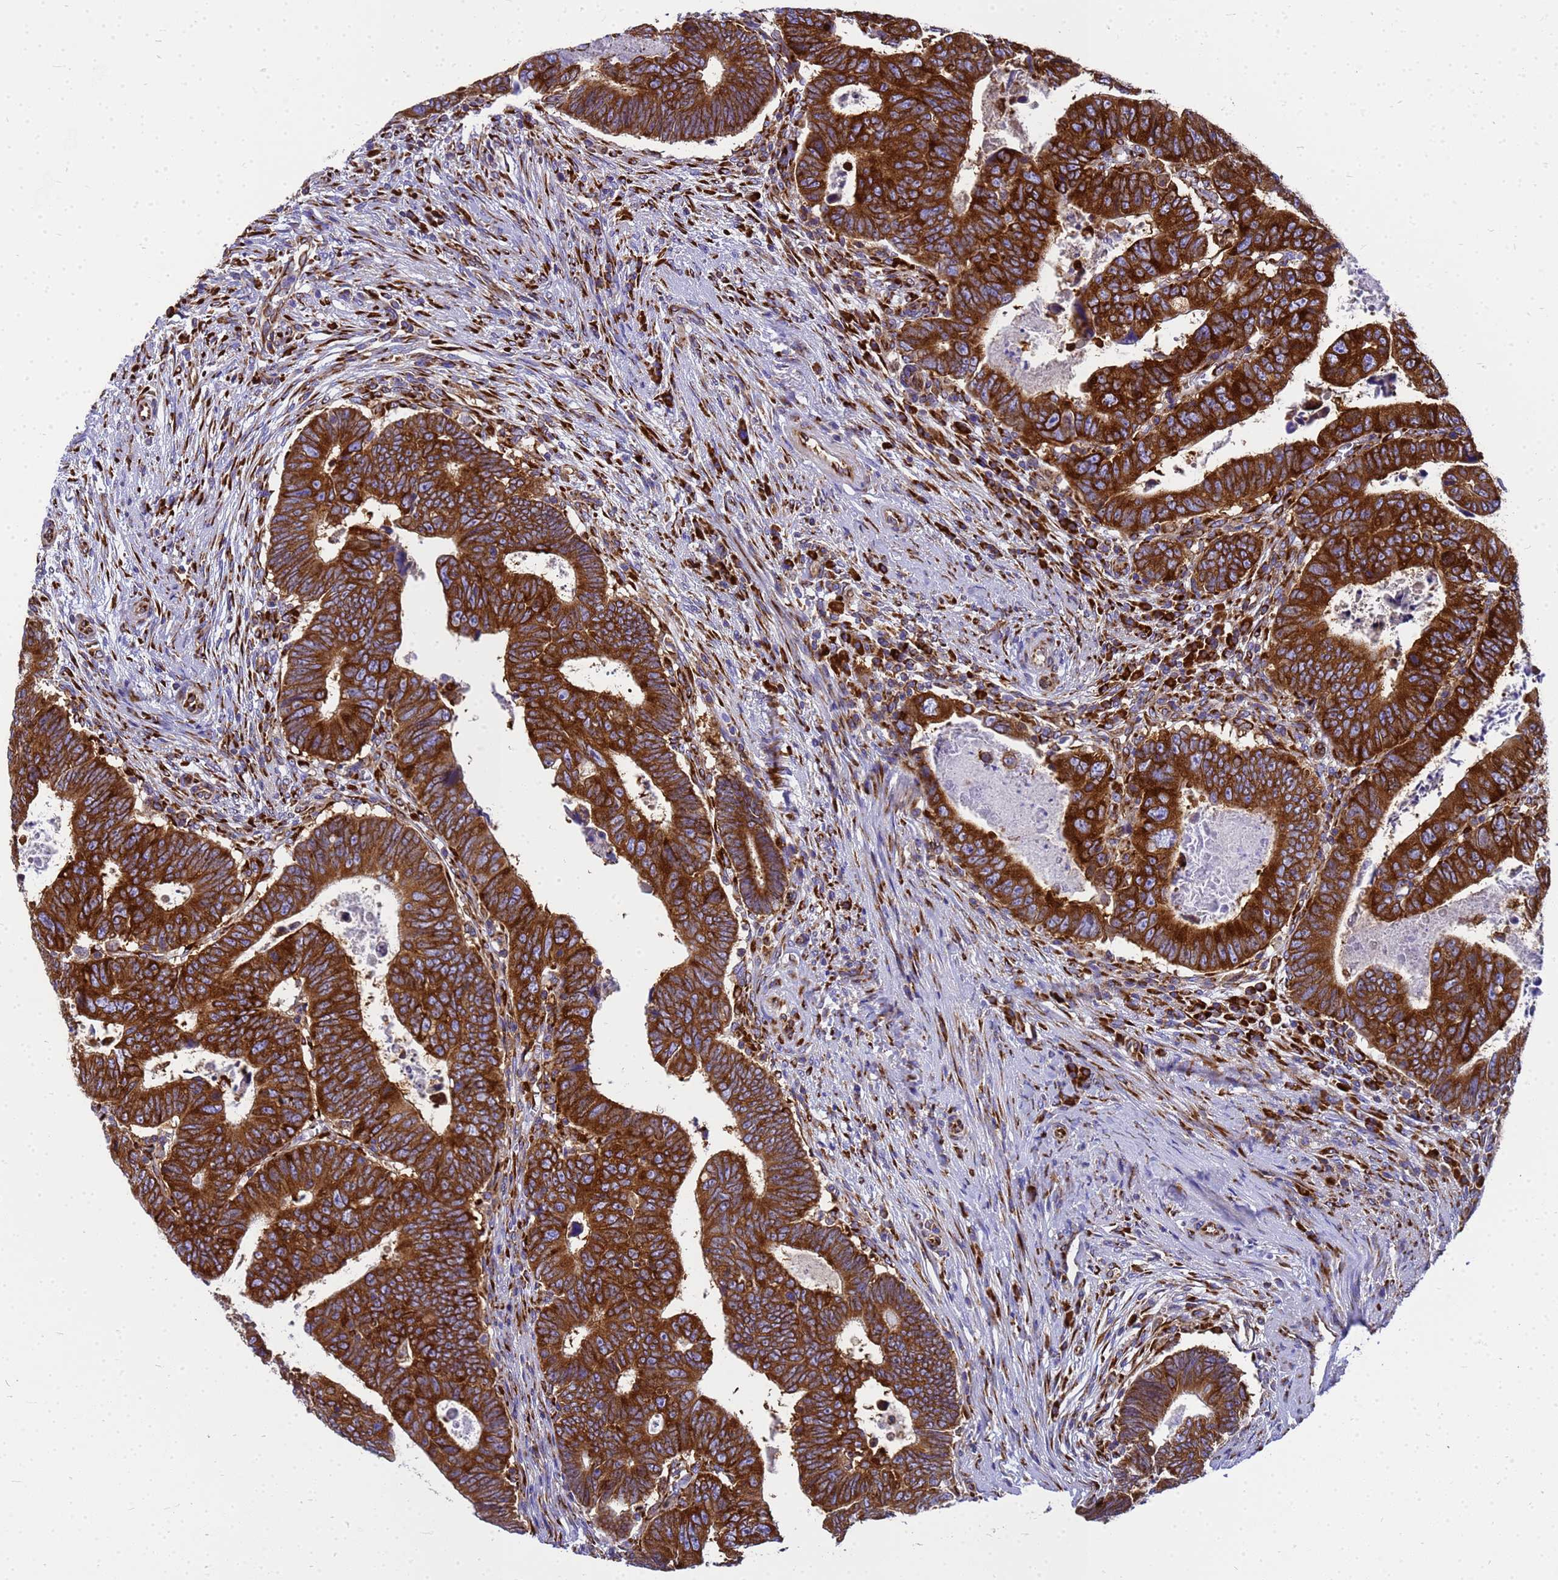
{"staining": {"intensity": "strong", "quantity": ">75%", "location": "cytoplasmic/membranous"}, "tissue": "colorectal cancer", "cell_type": "Tumor cells", "image_type": "cancer", "snomed": [{"axis": "morphology", "description": "Normal tissue, NOS"}, {"axis": "morphology", "description": "Adenocarcinoma, NOS"}, {"axis": "topography", "description": "Rectum"}], "caption": "Adenocarcinoma (colorectal) tissue reveals strong cytoplasmic/membranous positivity in approximately >75% of tumor cells (Brightfield microscopy of DAB IHC at high magnification).", "gene": "EEF1D", "patient": {"sex": "female", "age": 65}}